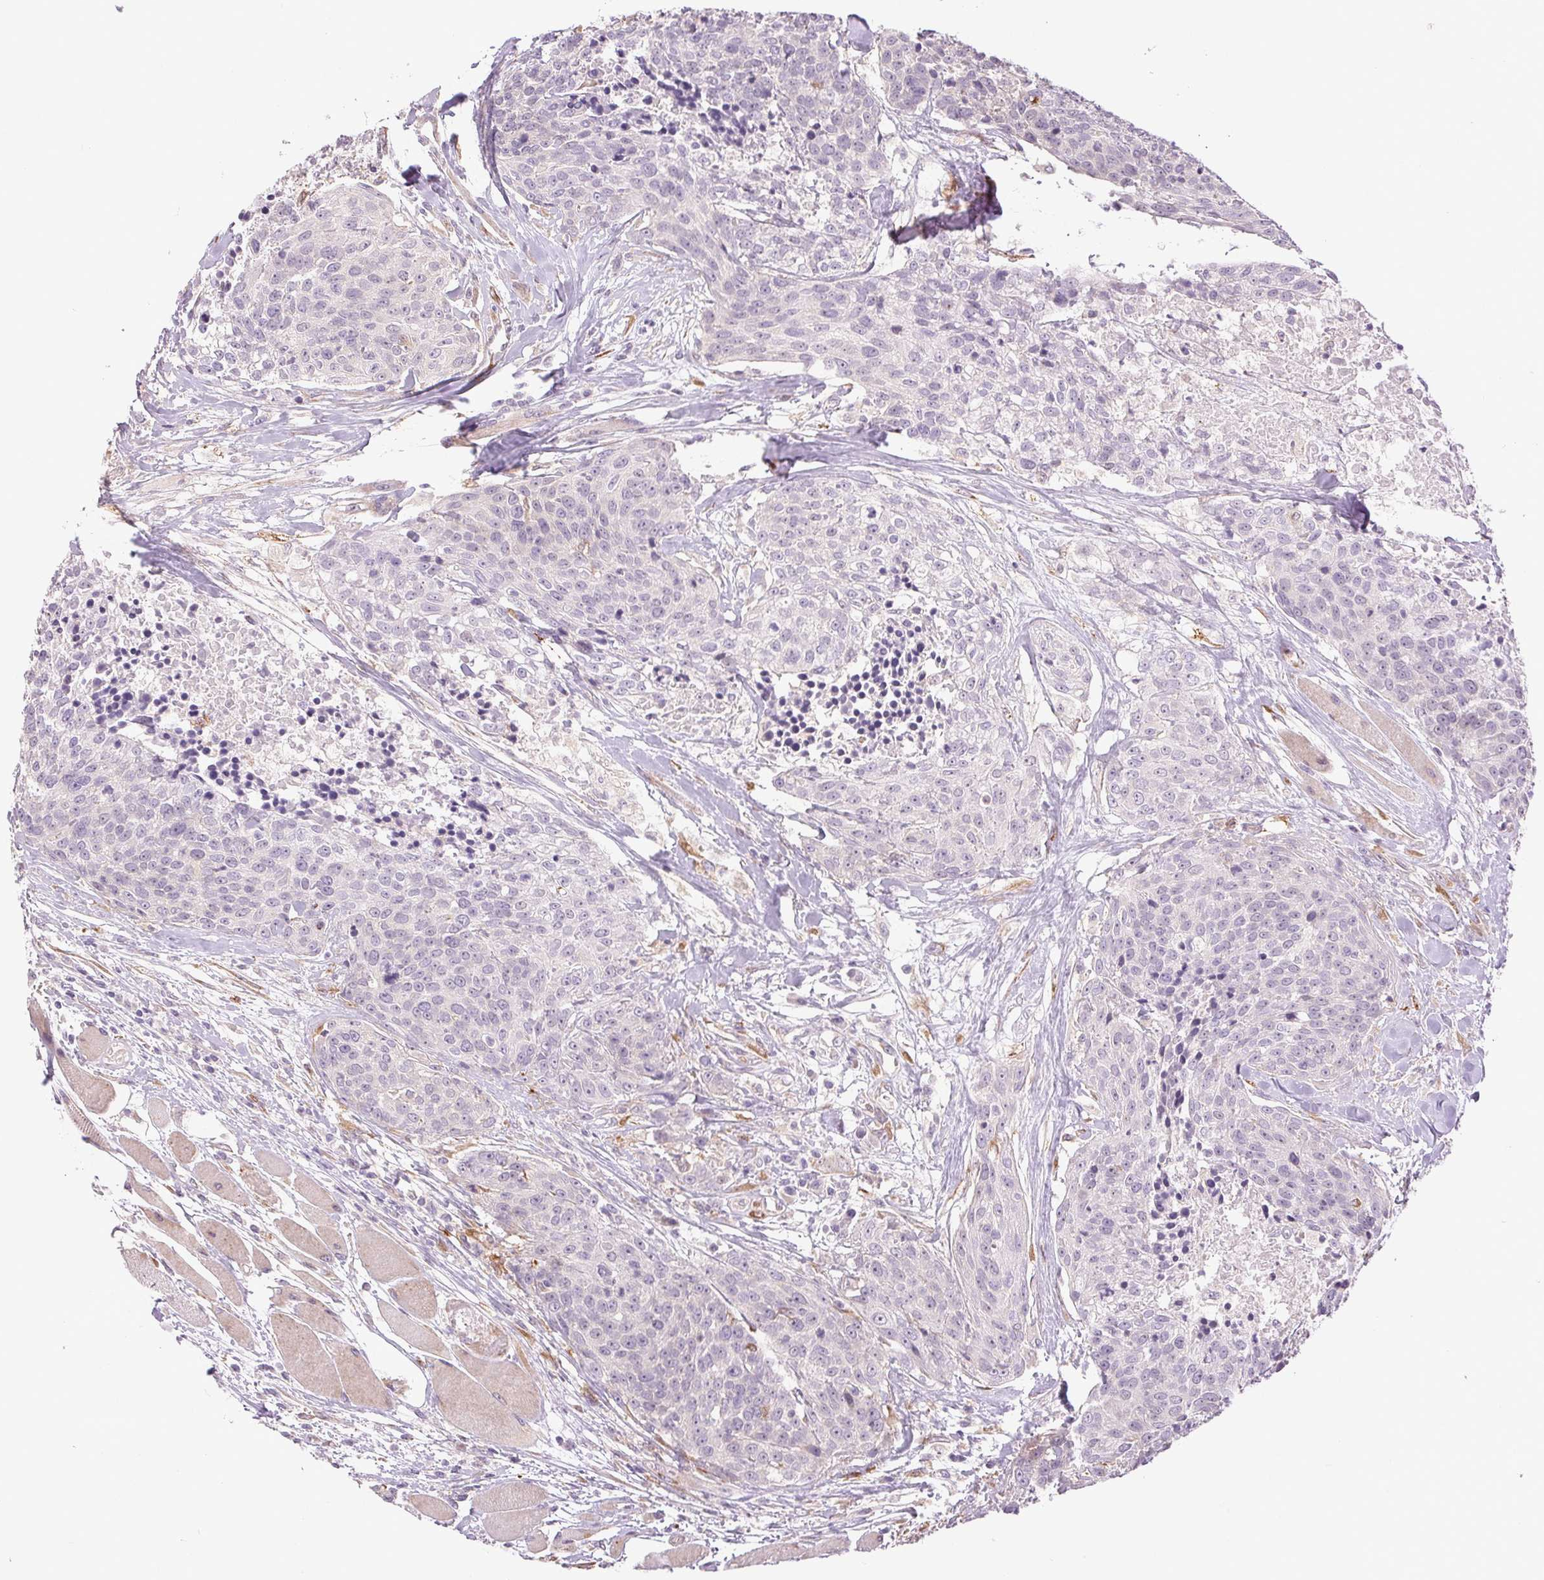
{"staining": {"intensity": "negative", "quantity": "none", "location": "none"}, "tissue": "head and neck cancer", "cell_type": "Tumor cells", "image_type": "cancer", "snomed": [{"axis": "morphology", "description": "Squamous cell carcinoma, NOS"}, {"axis": "topography", "description": "Oral tissue"}, {"axis": "topography", "description": "Head-Neck"}], "caption": "Tumor cells are negative for protein expression in human head and neck cancer (squamous cell carcinoma).", "gene": "METTL17", "patient": {"sex": "male", "age": 64}}